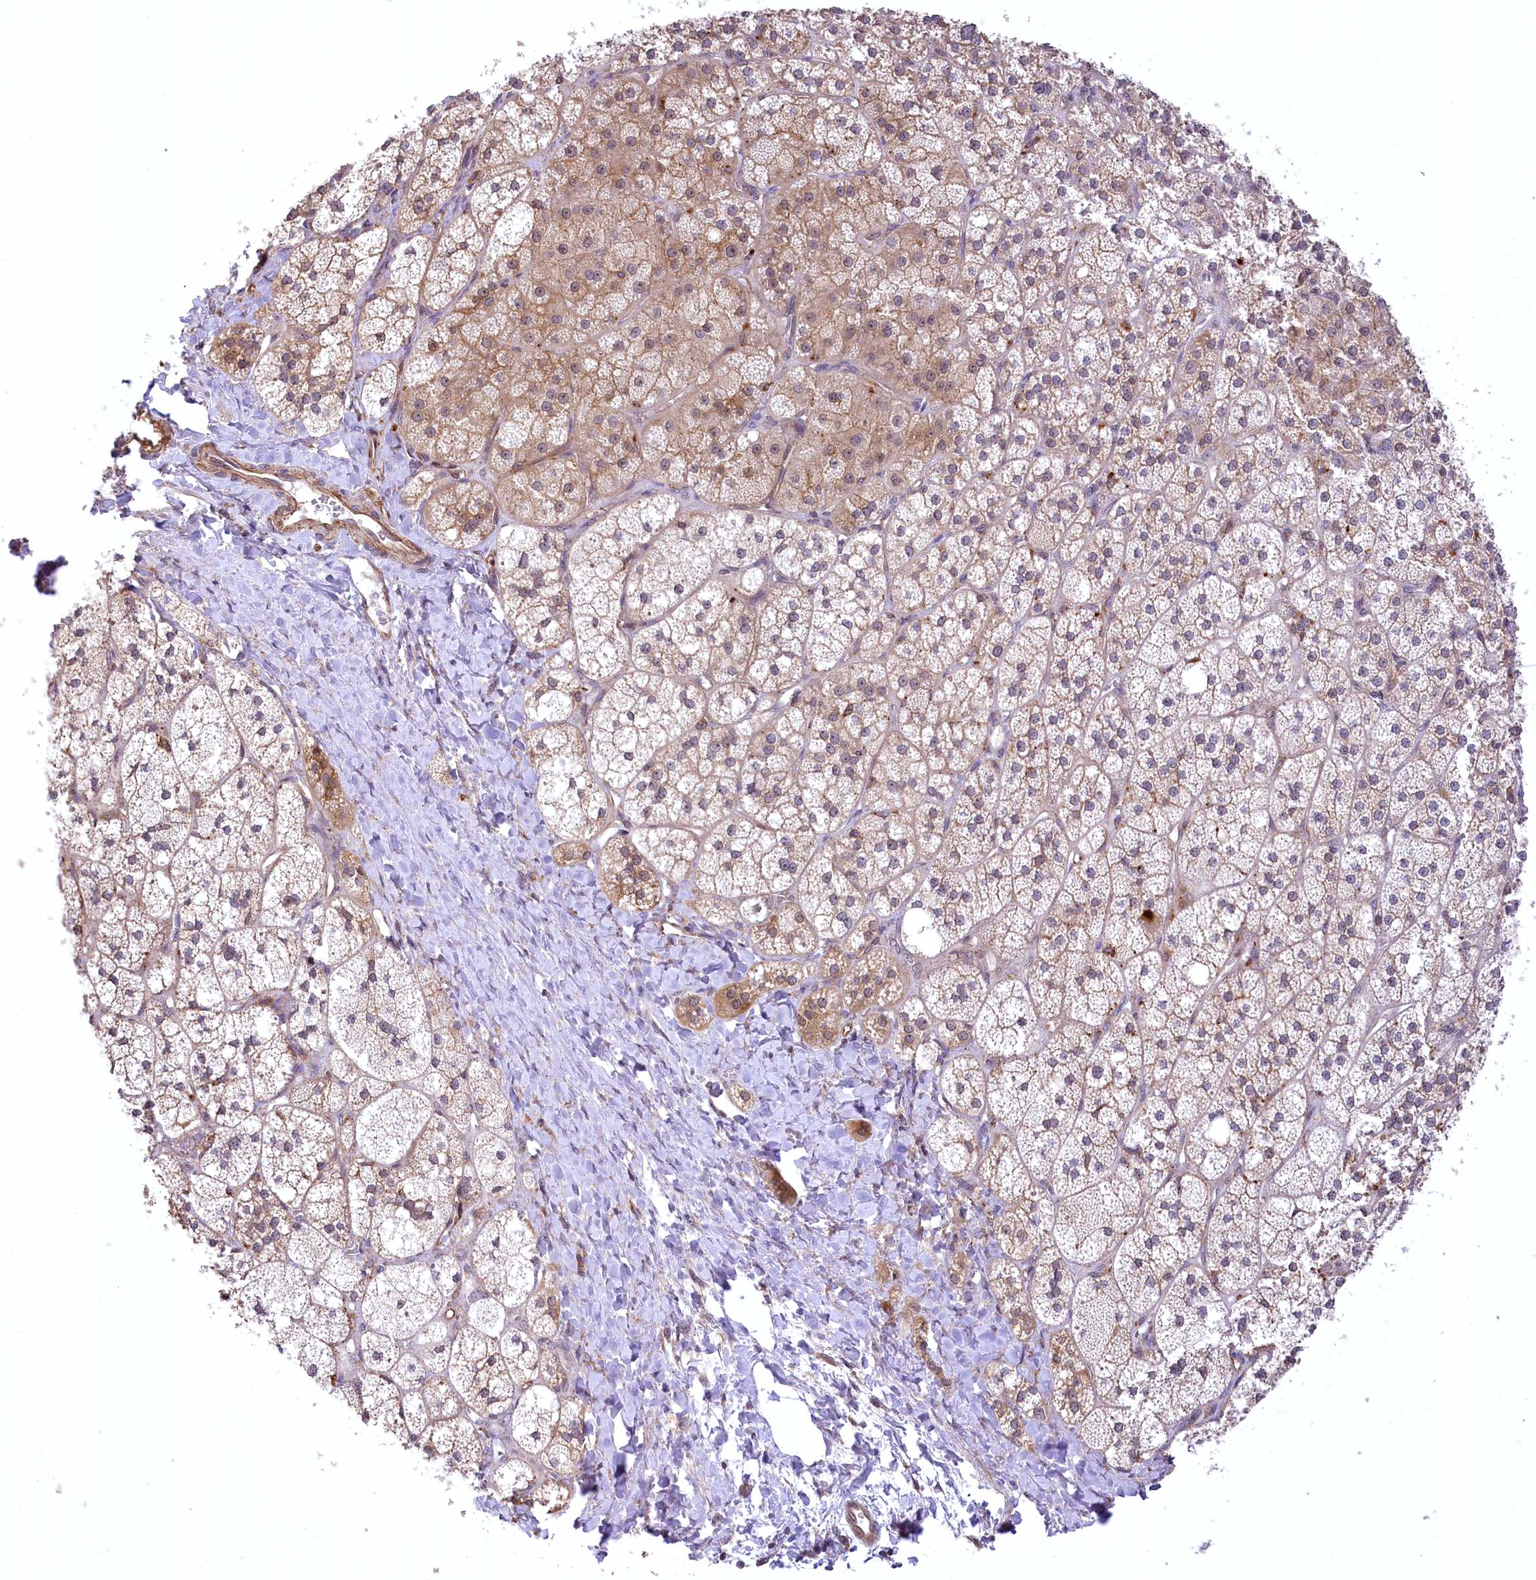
{"staining": {"intensity": "moderate", "quantity": ">75%", "location": "cytoplasmic/membranous,nuclear"}, "tissue": "adrenal gland", "cell_type": "Glandular cells", "image_type": "normal", "snomed": [{"axis": "morphology", "description": "Normal tissue, NOS"}, {"axis": "topography", "description": "Adrenal gland"}], "caption": "Immunohistochemistry (IHC) of normal adrenal gland demonstrates medium levels of moderate cytoplasmic/membranous,nuclear positivity in approximately >75% of glandular cells.", "gene": "SERGEF", "patient": {"sex": "male", "age": 61}}